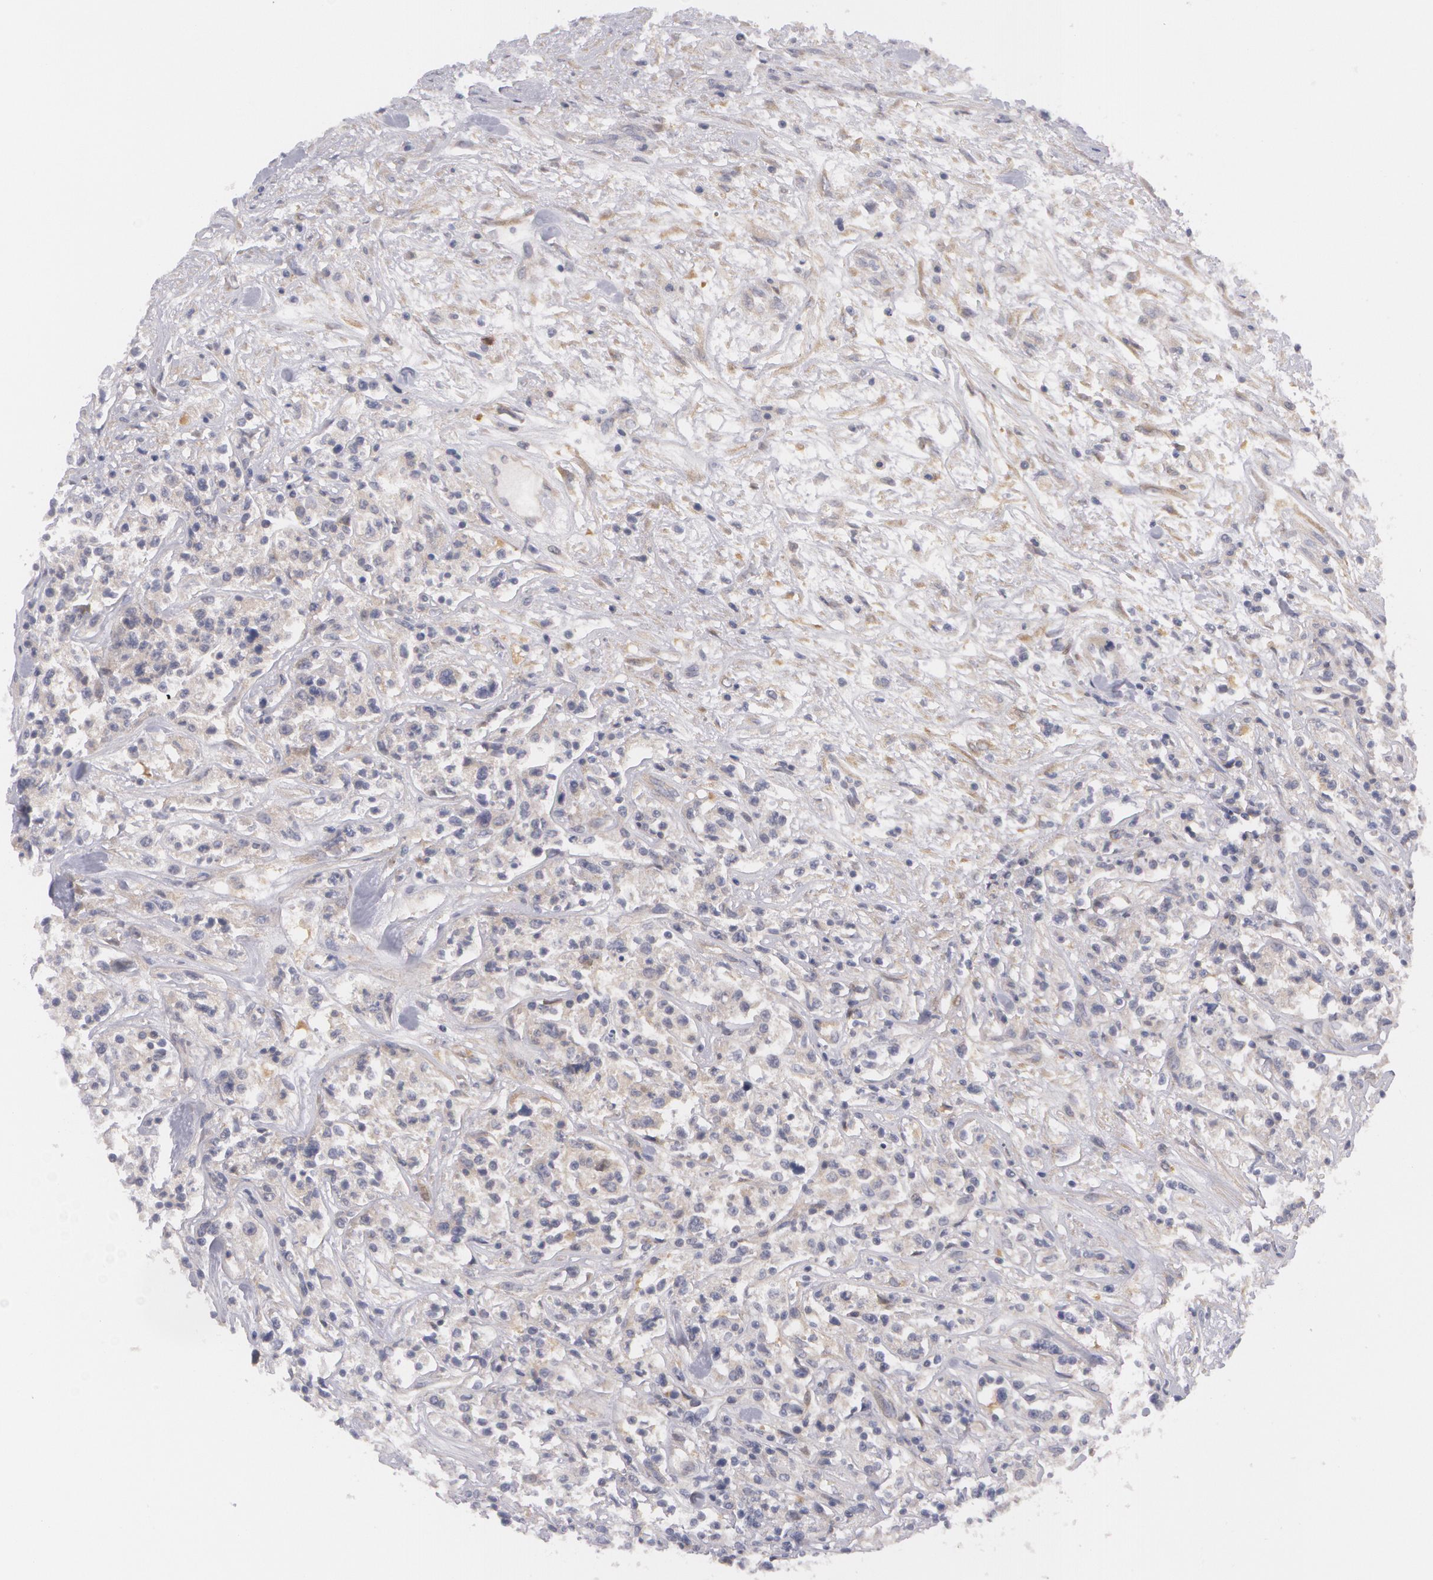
{"staining": {"intensity": "weak", "quantity": "25%-75%", "location": "cytoplasmic/membranous"}, "tissue": "lymphoma", "cell_type": "Tumor cells", "image_type": "cancer", "snomed": [{"axis": "morphology", "description": "Malignant lymphoma, non-Hodgkin's type, Low grade"}, {"axis": "topography", "description": "Small intestine"}], "caption": "Human malignant lymphoma, non-Hodgkin's type (low-grade) stained with a brown dye reveals weak cytoplasmic/membranous positive positivity in approximately 25%-75% of tumor cells.", "gene": "CASK", "patient": {"sex": "female", "age": 59}}